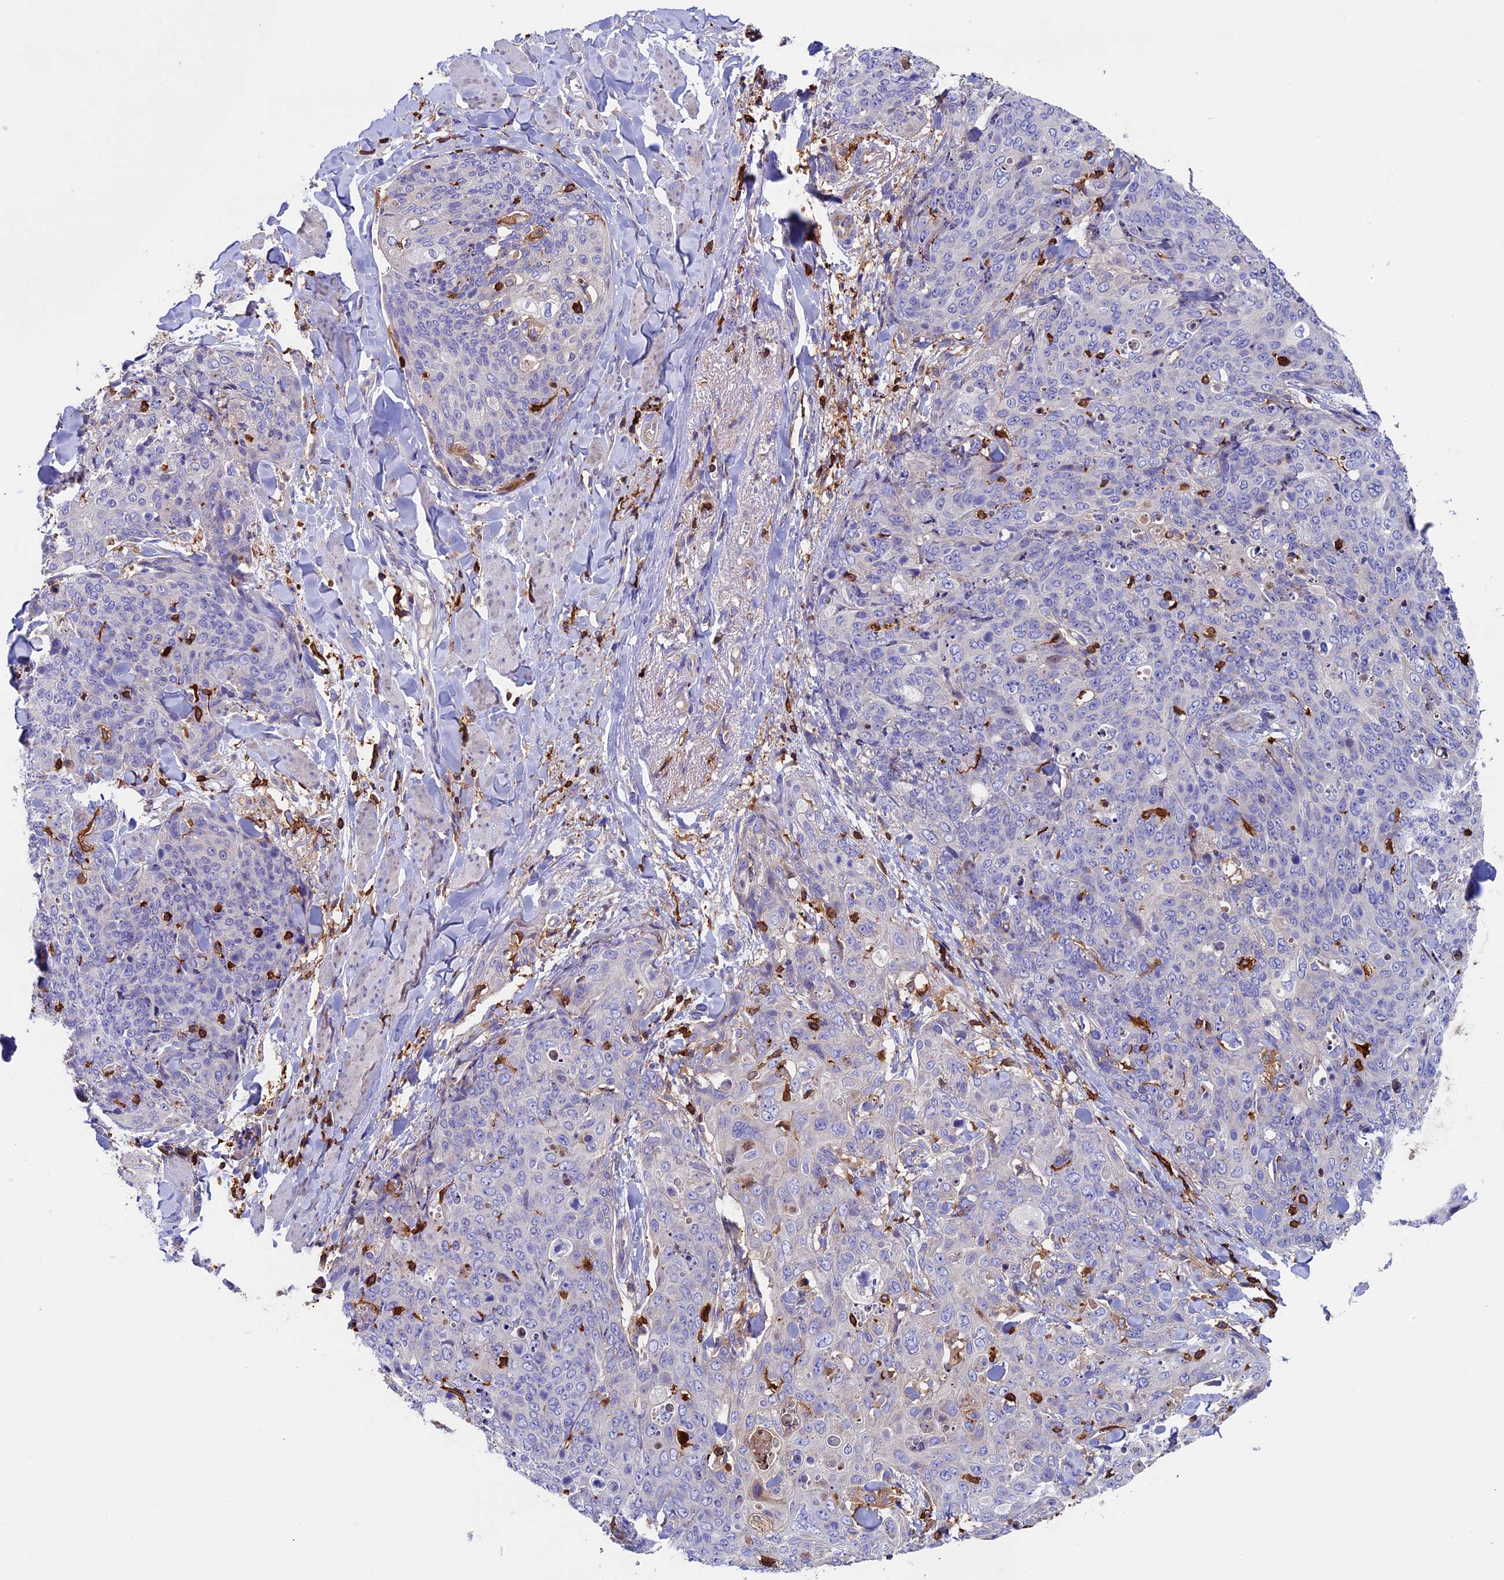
{"staining": {"intensity": "negative", "quantity": "none", "location": "none"}, "tissue": "skin cancer", "cell_type": "Tumor cells", "image_type": "cancer", "snomed": [{"axis": "morphology", "description": "Squamous cell carcinoma, NOS"}, {"axis": "topography", "description": "Skin"}, {"axis": "topography", "description": "Vulva"}], "caption": "DAB immunohistochemical staining of skin cancer (squamous cell carcinoma) exhibits no significant expression in tumor cells. (IHC, brightfield microscopy, high magnification).", "gene": "ADAT1", "patient": {"sex": "female", "age": 85}}